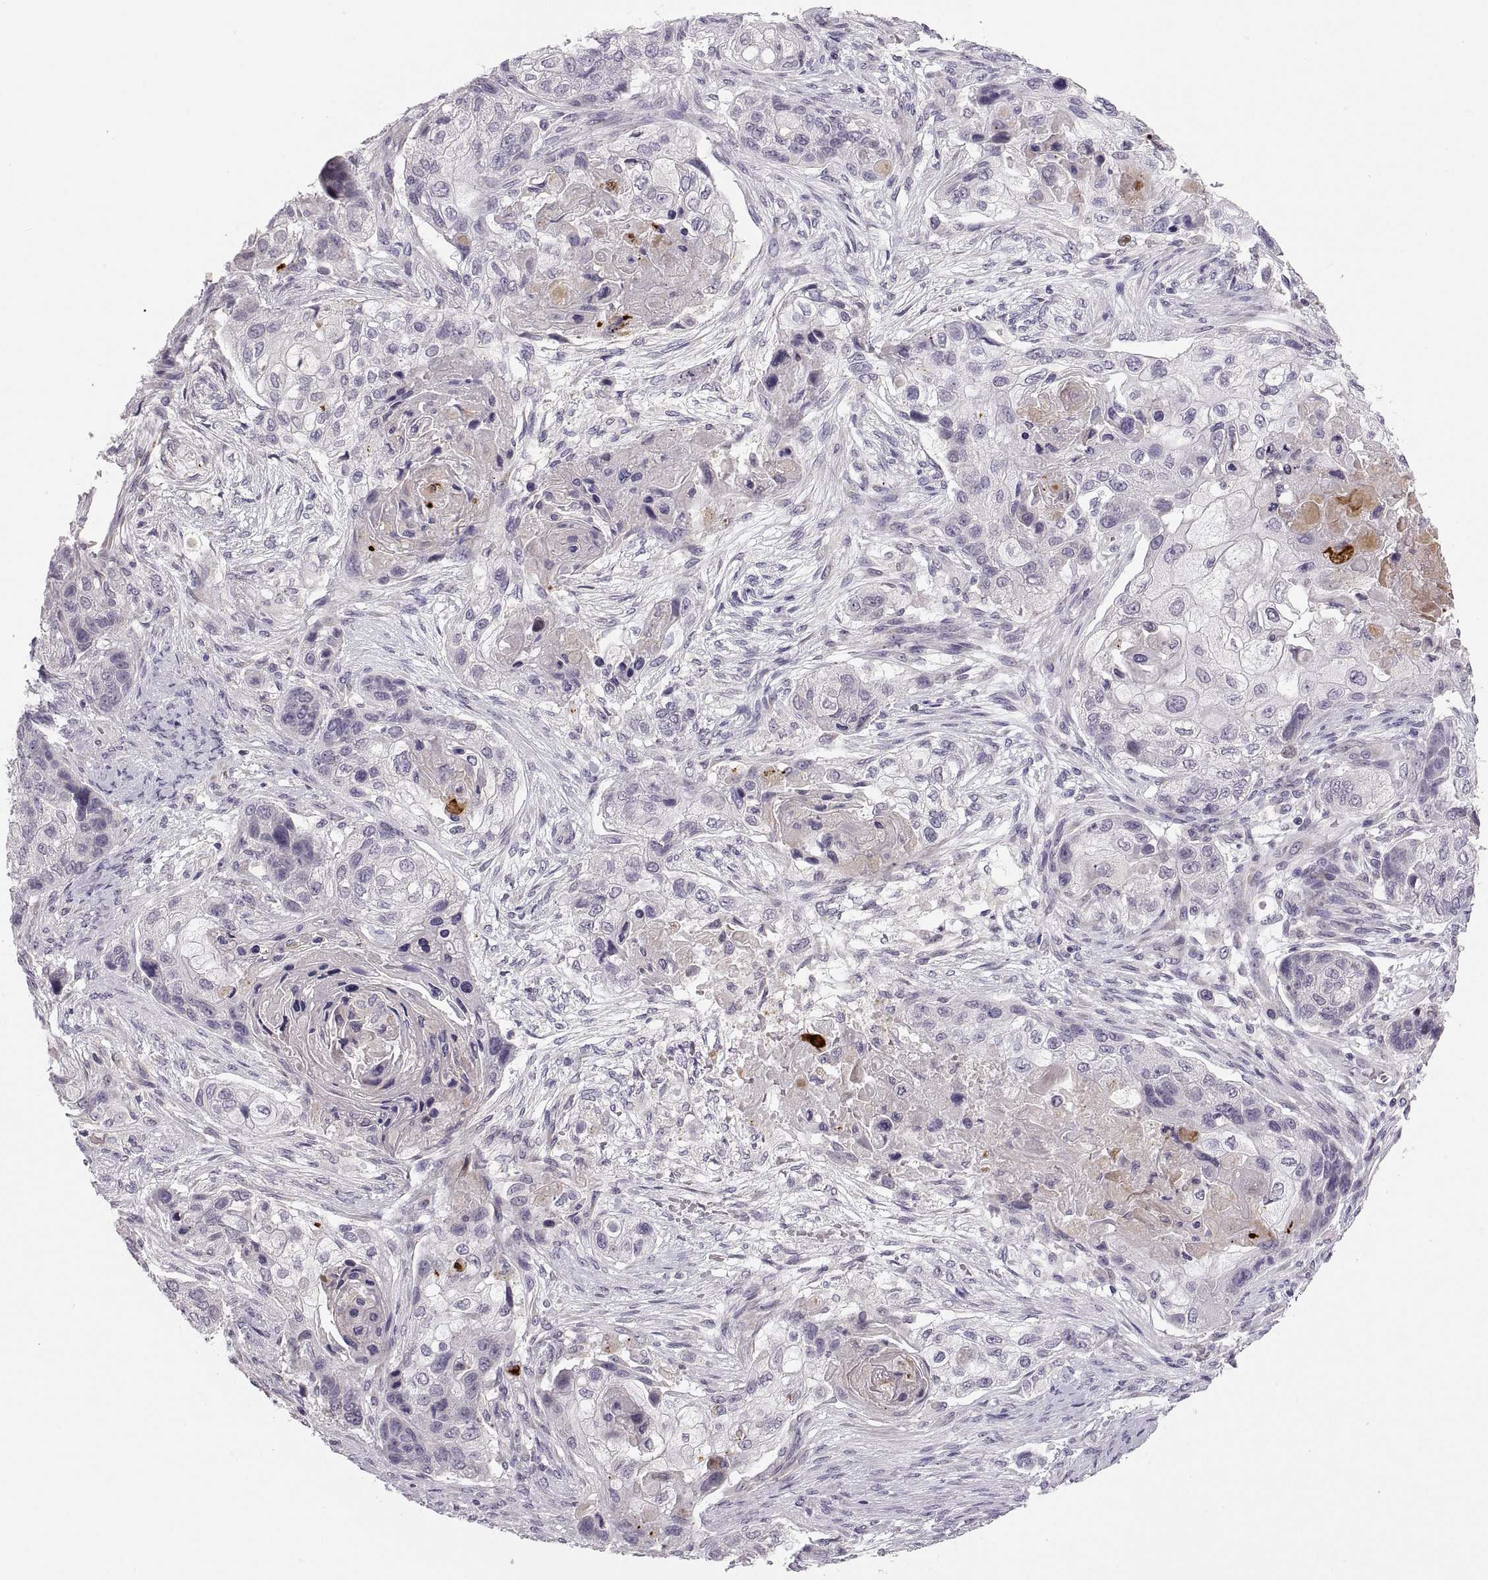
{"staining": {"intensity": "negative", "quantity": "none", "location": "none"}, "tissue": "lung cancer", "cell_type": "Tumor cells", "image_type": "cancer", "snomed": [{"axis": "morphology", "description": "Squamous cell carcinoma, NOS"}, {"axis": "topography", "description": "Lung"}], "caption": "The immunohistochemistry (IHC) photomicrograph has no significant staining in tumor cells of lung squamous cell carcinoma tissue.", "gene": "ADH6", "patient": {"sex": "male", "age": 69}}